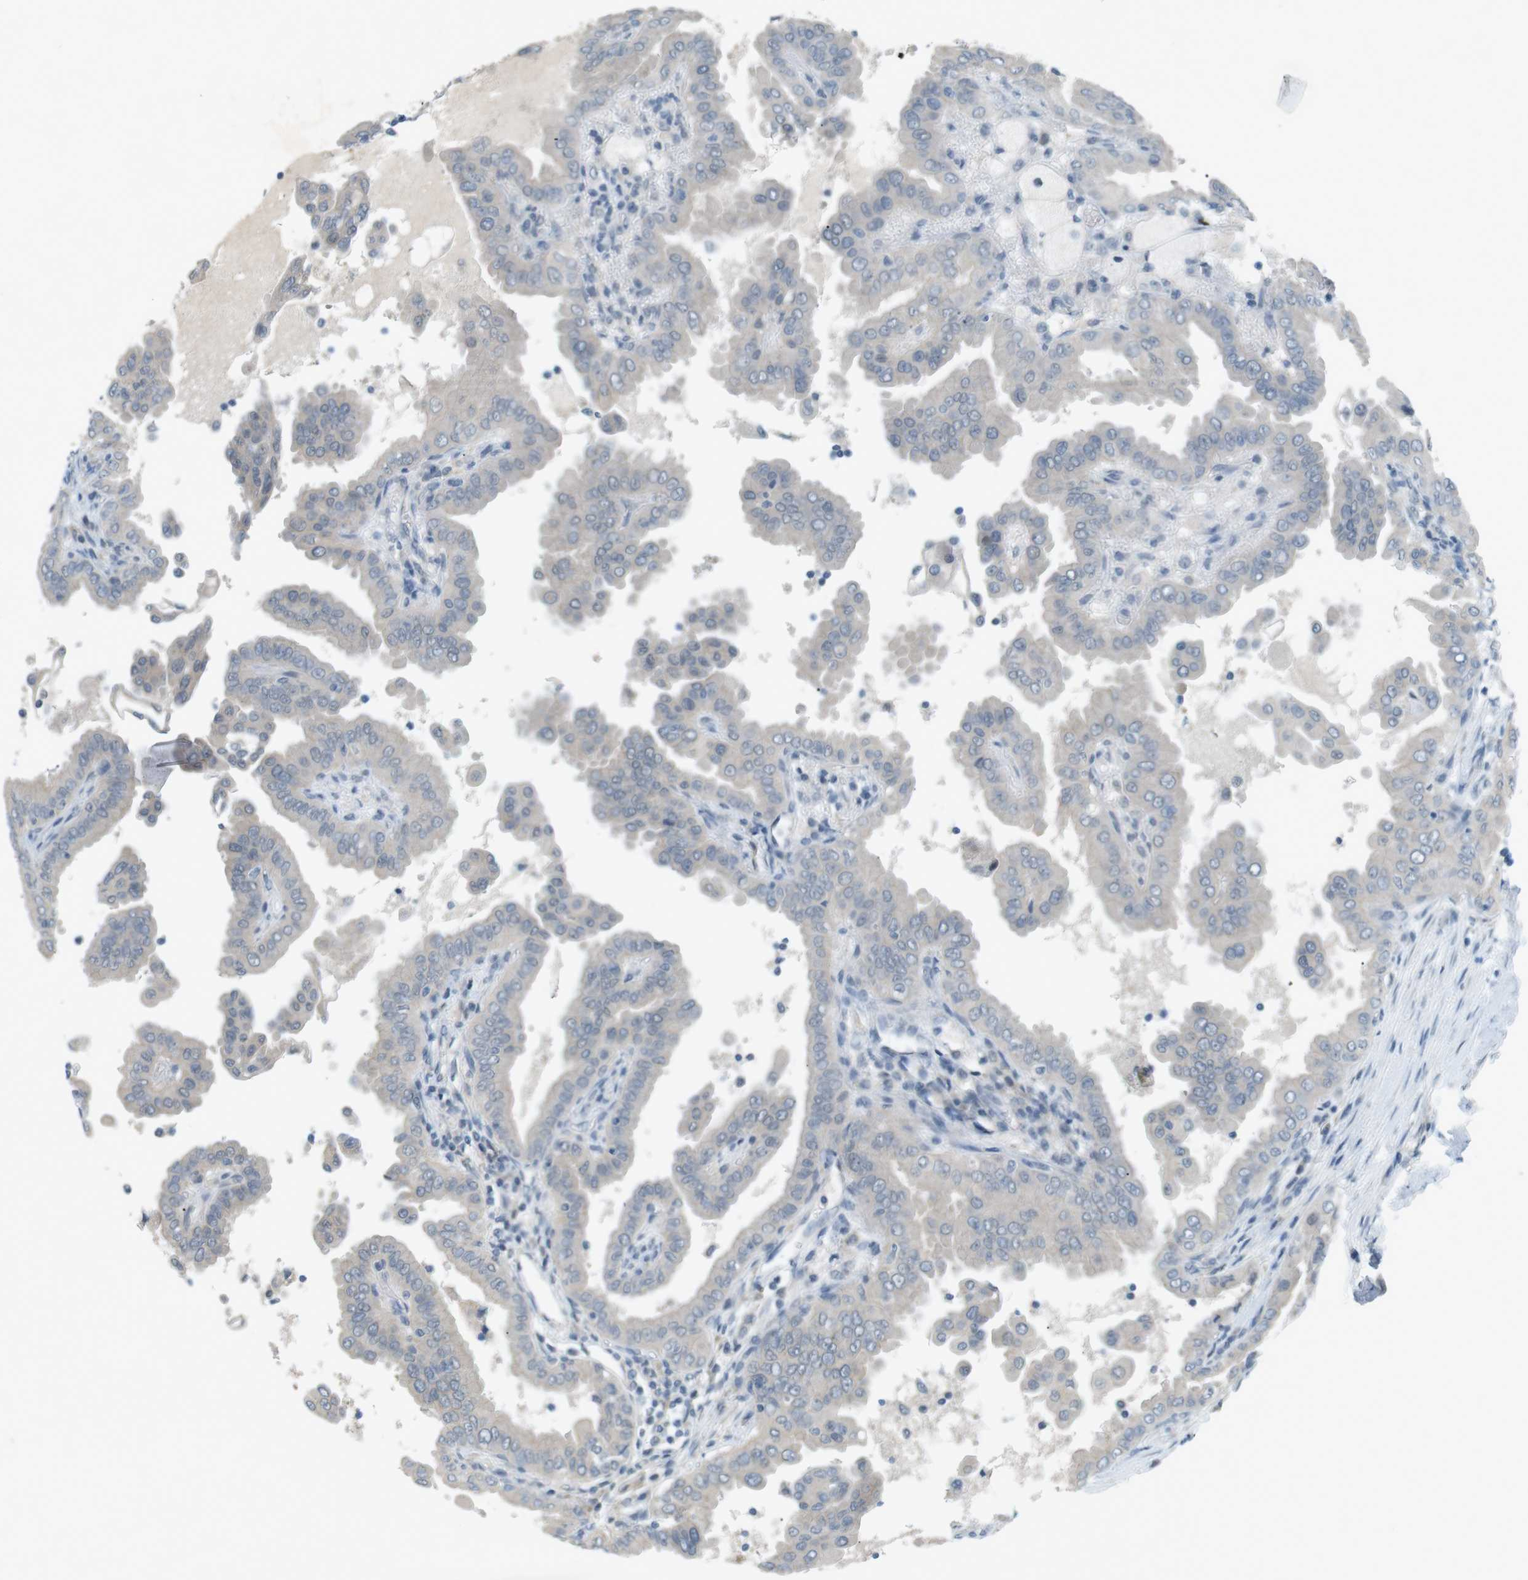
{"staining": {"intensity": "negative", "quantity": "none", "location": "none"}, "tissue": "thyroid cancer", "cell_type": "Tumor cells", "image_type": "cancer", "snomed": [{"axis": "morphology", "description": "Papillary adenocarcinoma, NOS"}, {"axis": "topography", "description": "Thyroid gland"}], "caption": "Histopathology image shows no protein staining in tumor cells of thyroid cancer (papillary adenocarcinoma) tissue. (DAB IHC visualized using brightfield microscopy, high magnification).", "gene": "RTN3", "patient": {"sex": "male", "age": 33}}